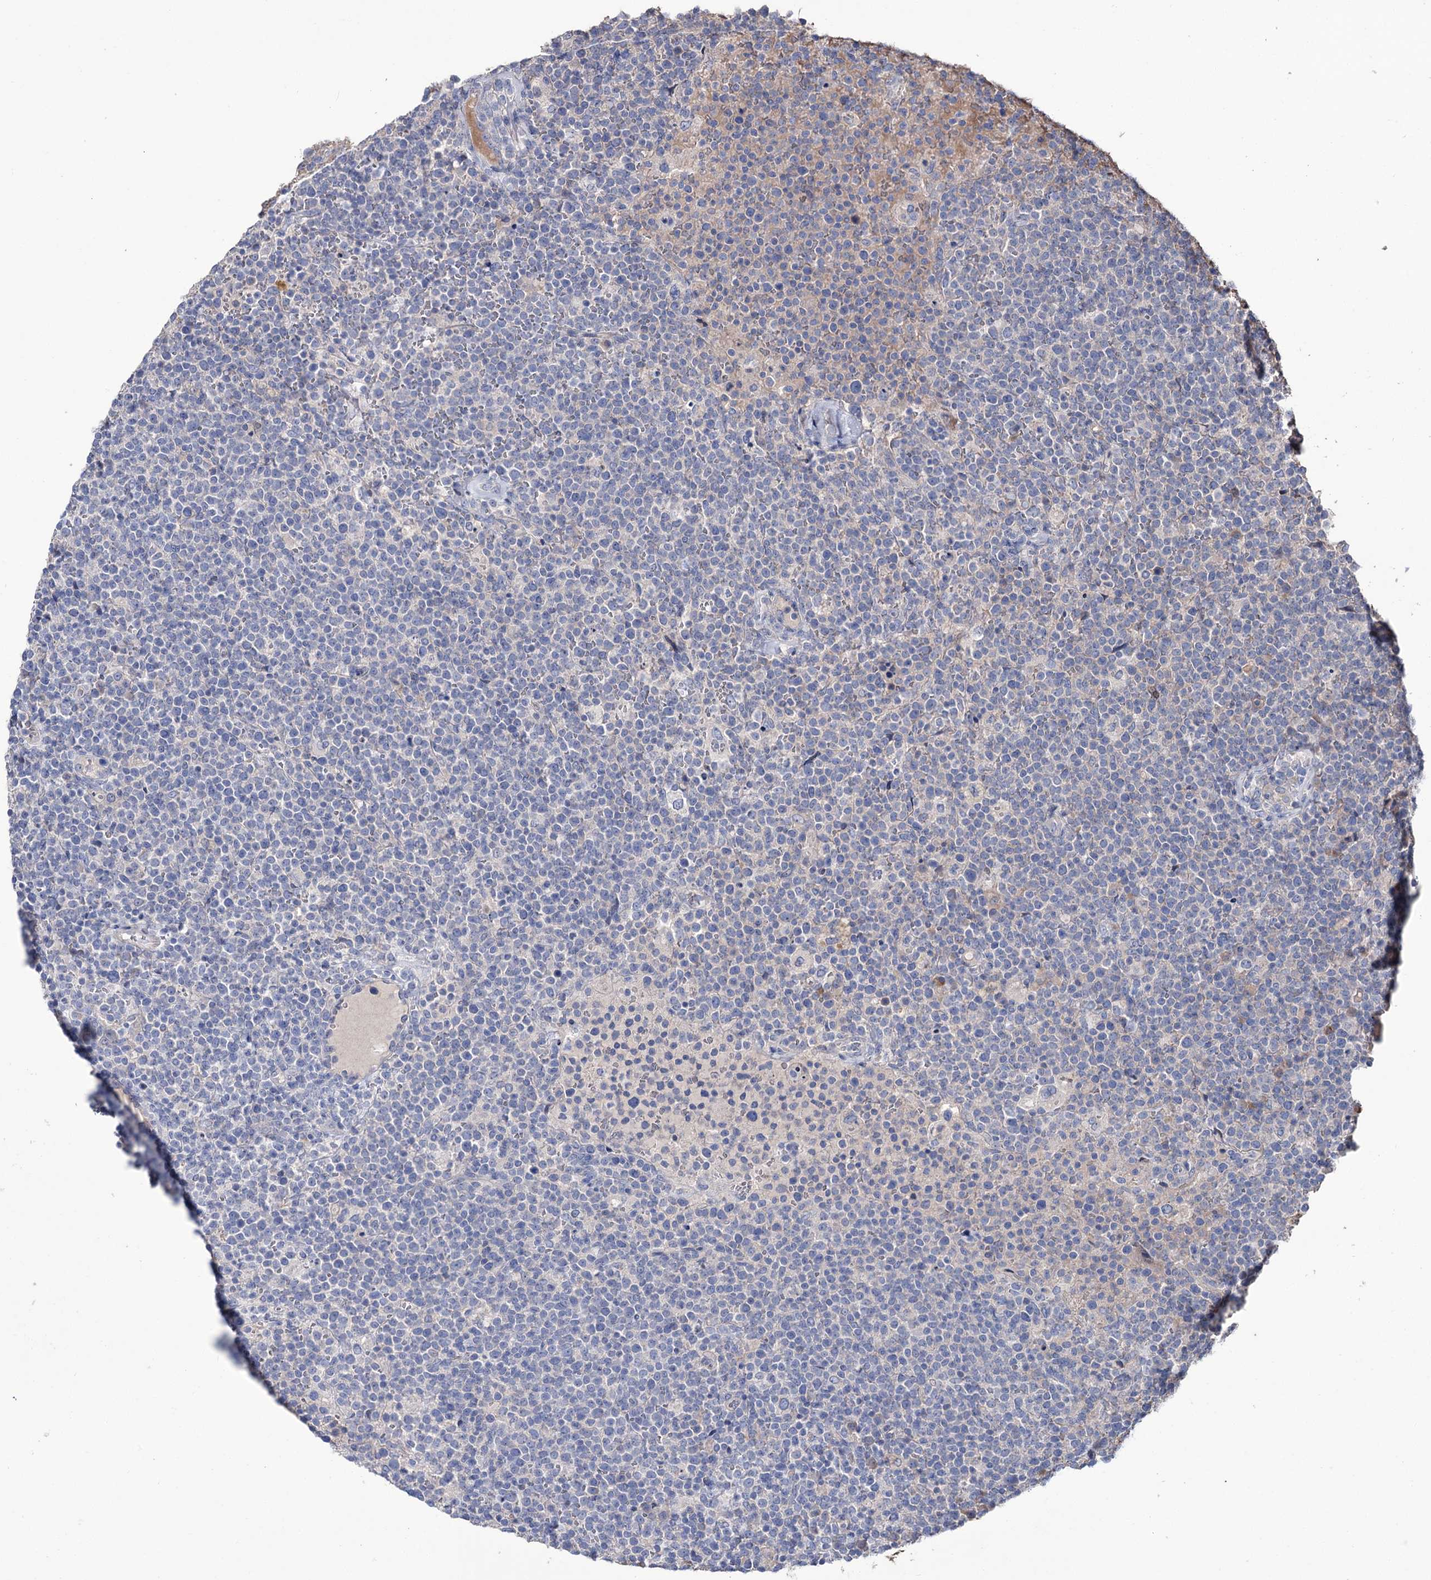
{"staining": {"intensity": "negative", "quantity": "none", "location": "none"}, "tissue": "lymphoma", "cell_type": "Tumor cells", "image_type": "cancer", "snomed": [{"axis": "morphology", "description": "Malignant lymphoma, non-Hodgkin's type, High grade"}, {"axis": "topography", "description": "Lymph node"}], "caption": "High power microscopy micrograph of an immunohistochemistry histopathology image of lymphoma, revealing no significant expression in tumor cells. (Immunohistochemistry (ihc), brightfield microscopy, high magnification).", "gene": "EPB41L5", "patient": {"sex": "male", "age": 61}}